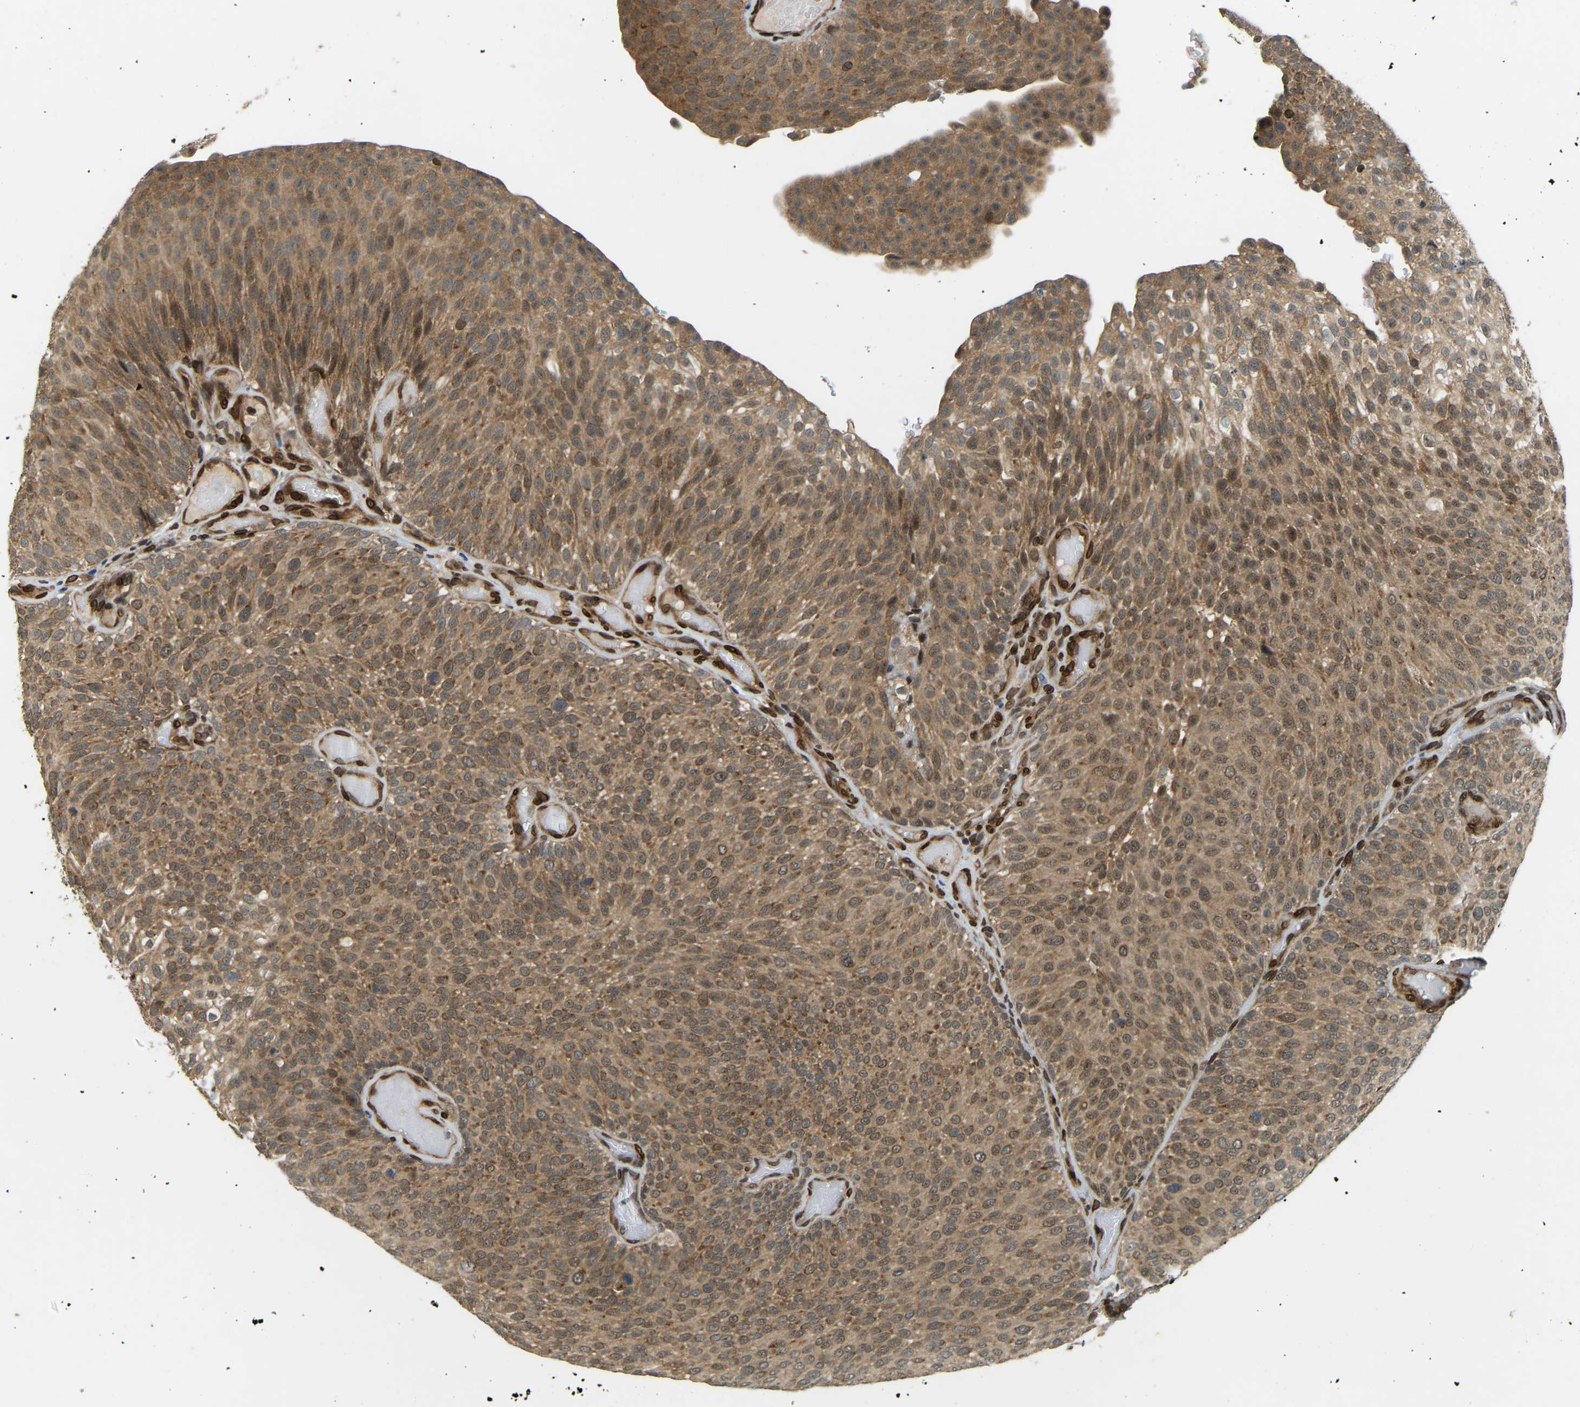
{"staining": {"intensity": "moderate", "quantity": ">75%", "location": "cytoplasmic/membranous,nuclear"}, "tissue": "urothelial cancer", "cell_type": "Tumor cells", "image_type": "cancer", "snomed": [{"axis": "morphology", "description": "Urothelial carcinoma, Low grade"}, {"axis": "topography", "description": "Urinary bladder"}], "caption": "Immunohistochemistry (IHC) histopathology image of urothelial cancer stained for a protein (brown), which reveals medium levels of moderate cytoplasmic/membranous and nuclear positivity in approximately >75% of tumor cells.", "gene": "SYNE1", "patient": {"sex": "male", "age": 78}}